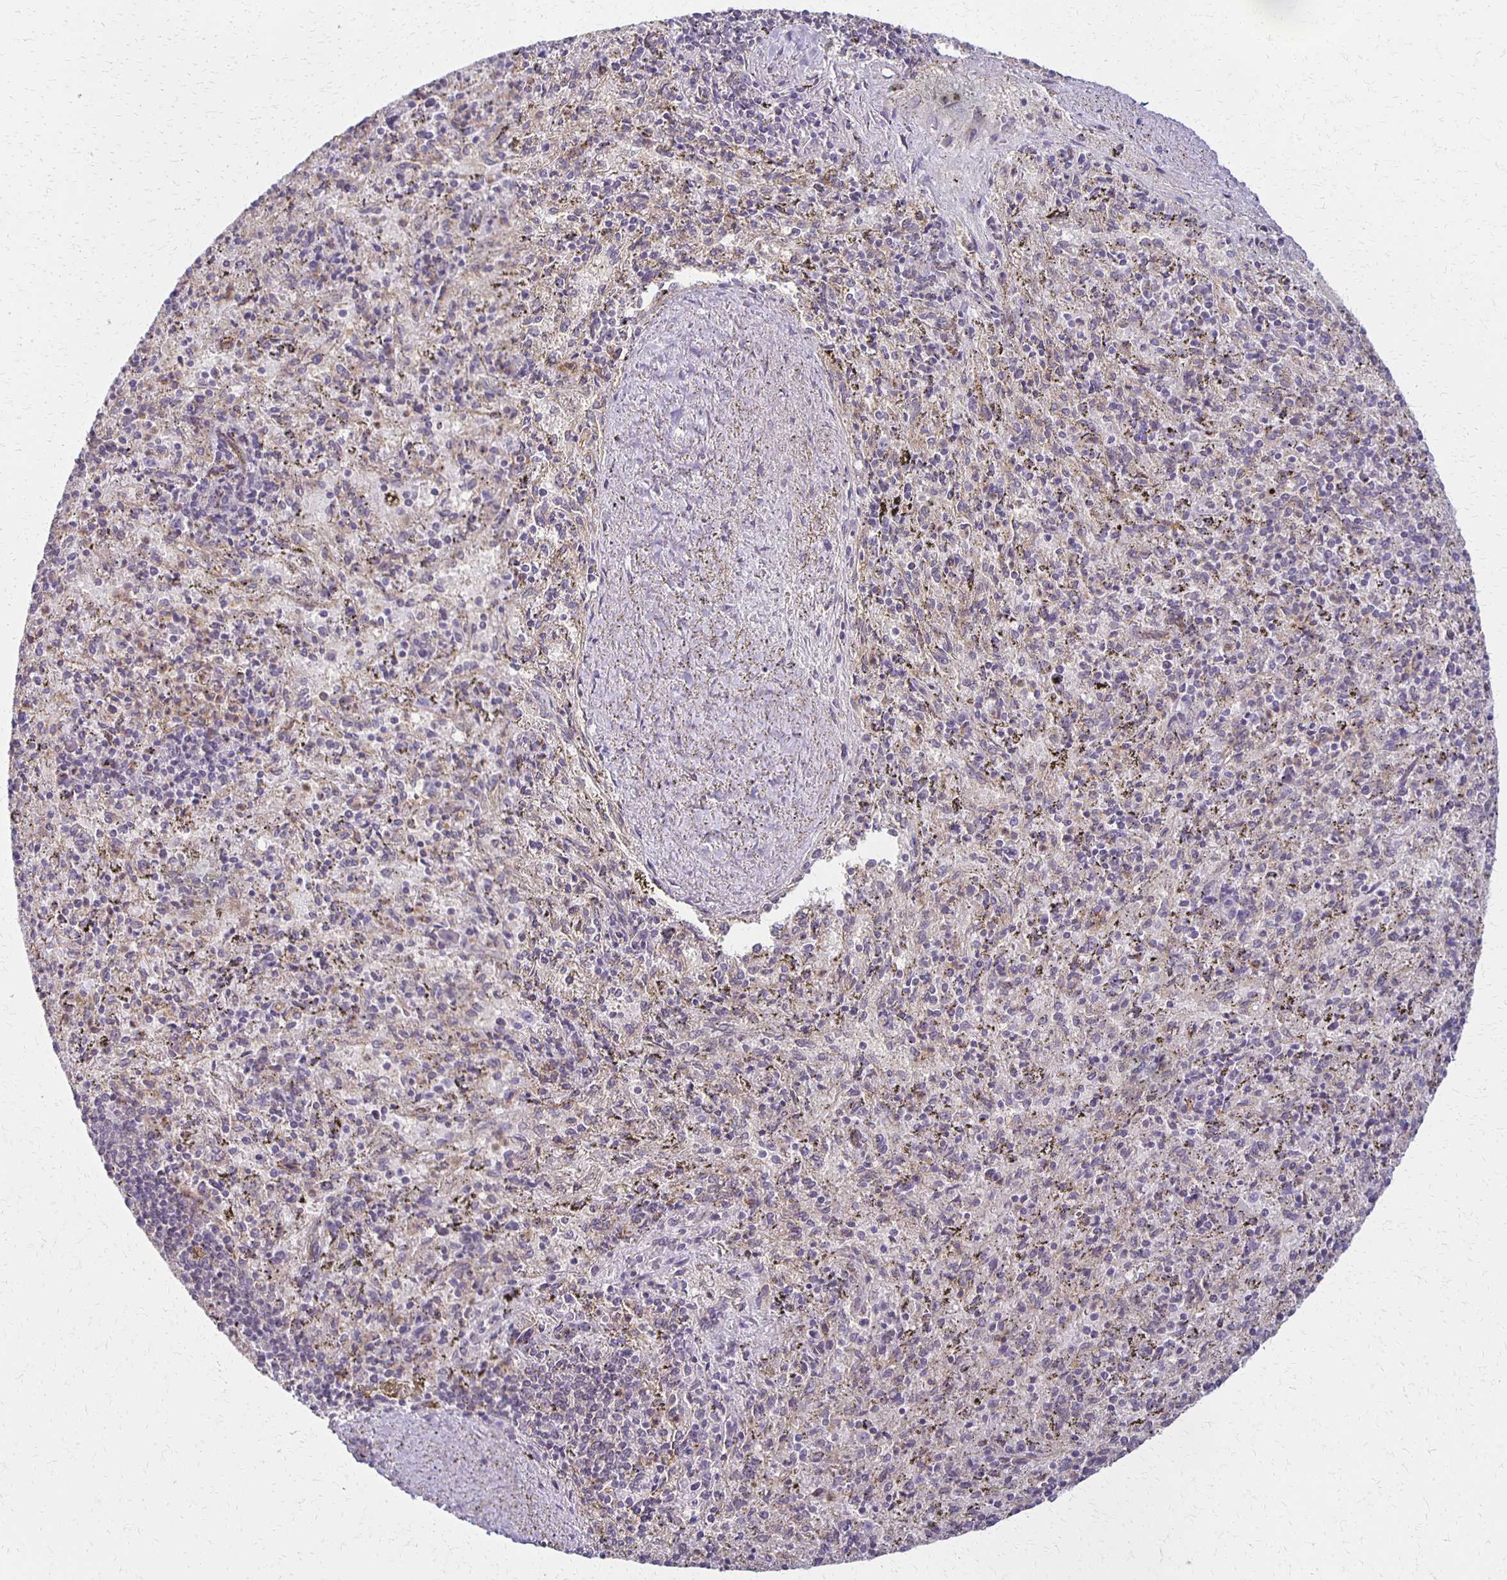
{"staining": {"intensity": "negative", "quantity": "none", "location": "none"}, "tissue": "spleen", "cell_type": "Cells in red pulp", "image_type": "normal", "snomed": [{"axis": "morphology", "description": "Normal tissue, NOS"}, {"axis": "topography", "description": "Spleen"}], "caption": "Immunohistochemistry of benign human spleen reveals no expression in cells in red pulp.", "gene": "GPX4", "patient": {"sex": "male", "age": 57}}